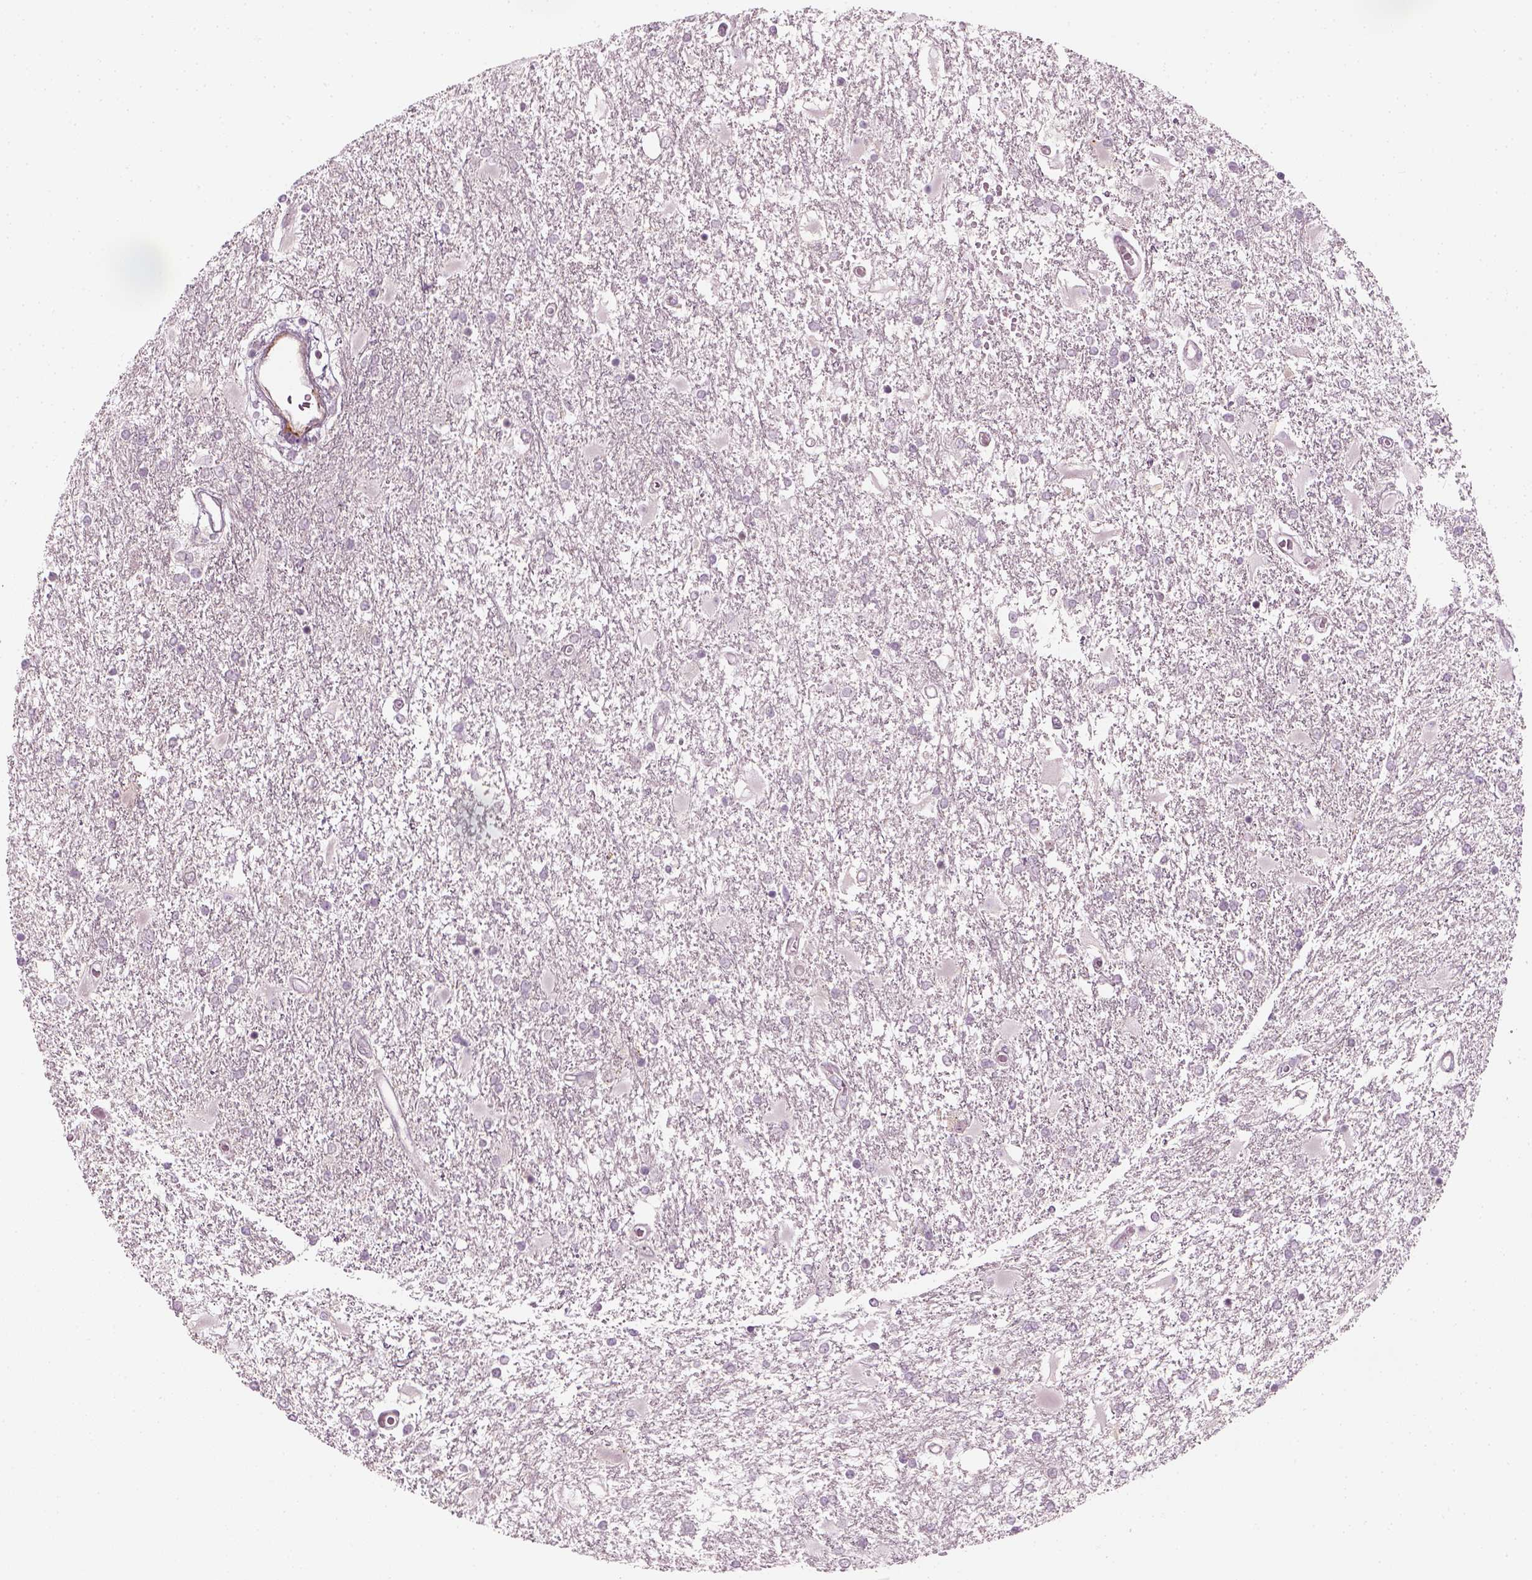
{"staining": {"intensity": "negative", "quantity": "none", "location": "none"}, "tissue": "glioma", "cell_type": "Tumor cells", "image_type": "cancer", "snomed": [{"axis": "morphology", "description": "Glioma, malignant, High grade"}, {"axis": "topography", "description": "Cerebral cortex"}], "caption": "The image demonstrates no staining of tumor cells in malignant glioma (high-grade). (Immunohistochemistry (ihc), brightfield microscopy, high magnification).", "gene": "MLIP", "patient": {"sex": "male", "age": 79}}